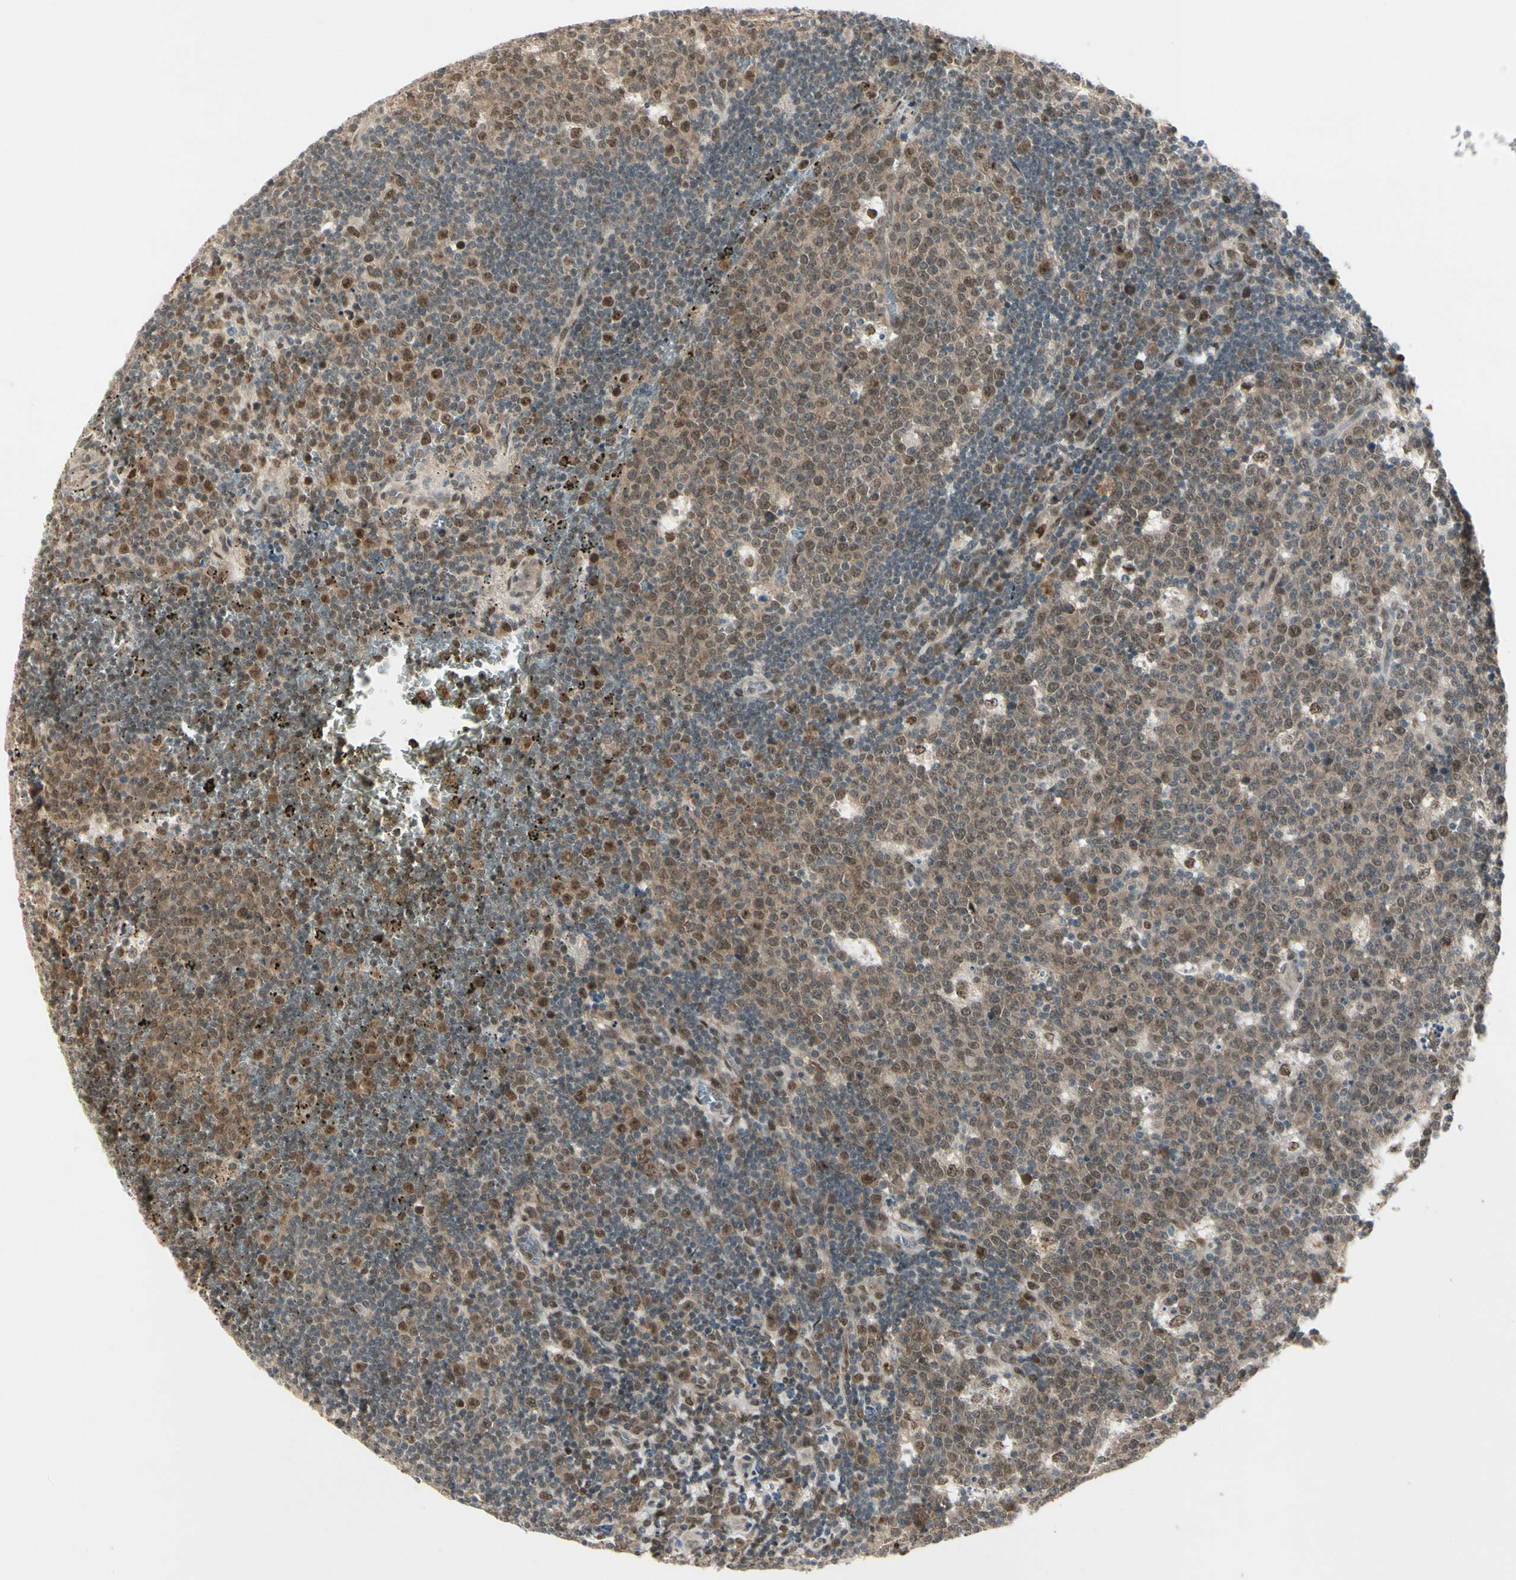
{"staining": {"intensity": "moderate", "quantity": ">75%", "location": "nuclear"}, "tissue": "lymph node", "cell_type": "Germinal center cells", "image_type": "normal", "snomed": [{"axis": "morphology", "description": "Normal tissue, NOS"}, {"axis": "topography", "description": "Lymph node"}, {"axis": "topography", "description": "Salivary gland"}], "caption": "Germinal center cells reveal medium levels of moderate nuclear staining in about >75% of cells in benign lymph node. (Brightfield microscopy of DAB IHC at high magnification).", "gene": "GTF3A", "patient": {"sex": "male", "age": 8}}